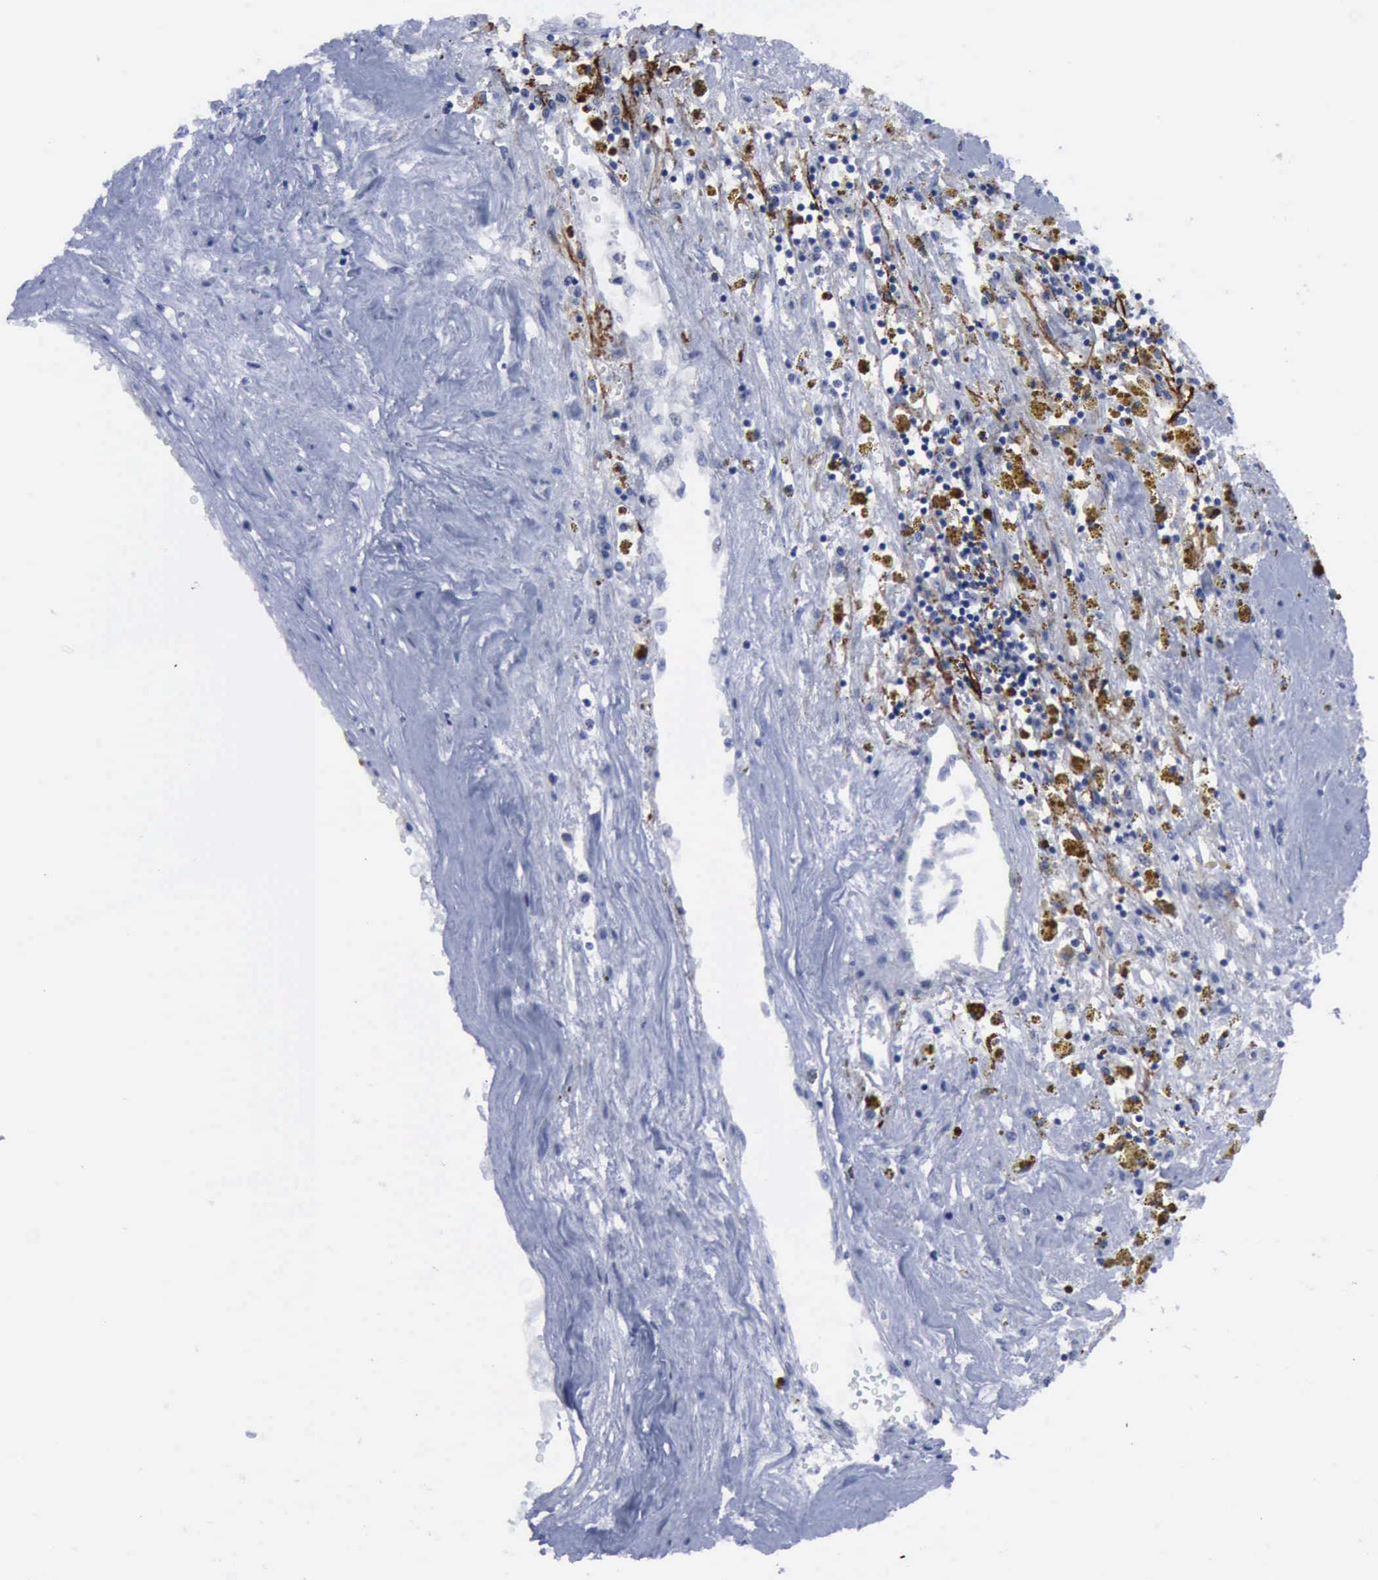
{"staining": {"intensity": "negative", "quantity": "none", "location": "none"}, "tissue": "renal cancer", "cell_type": "Tumor cells", "image_type": "cancer", "snomed": [{"axis": "morphology", "description": "Adenocarcinoma, NOS"}, {"axis": "topography", "description": "Kidney"}], "caption": "High magnification brightfield microscopy of renal cancer stained with DAB (brown) and counterstained with hematoxylin (blue): tumor cells show no significant positivity.", "gene": "NGFR", "patient": {"sex": "male", "age": 78}}